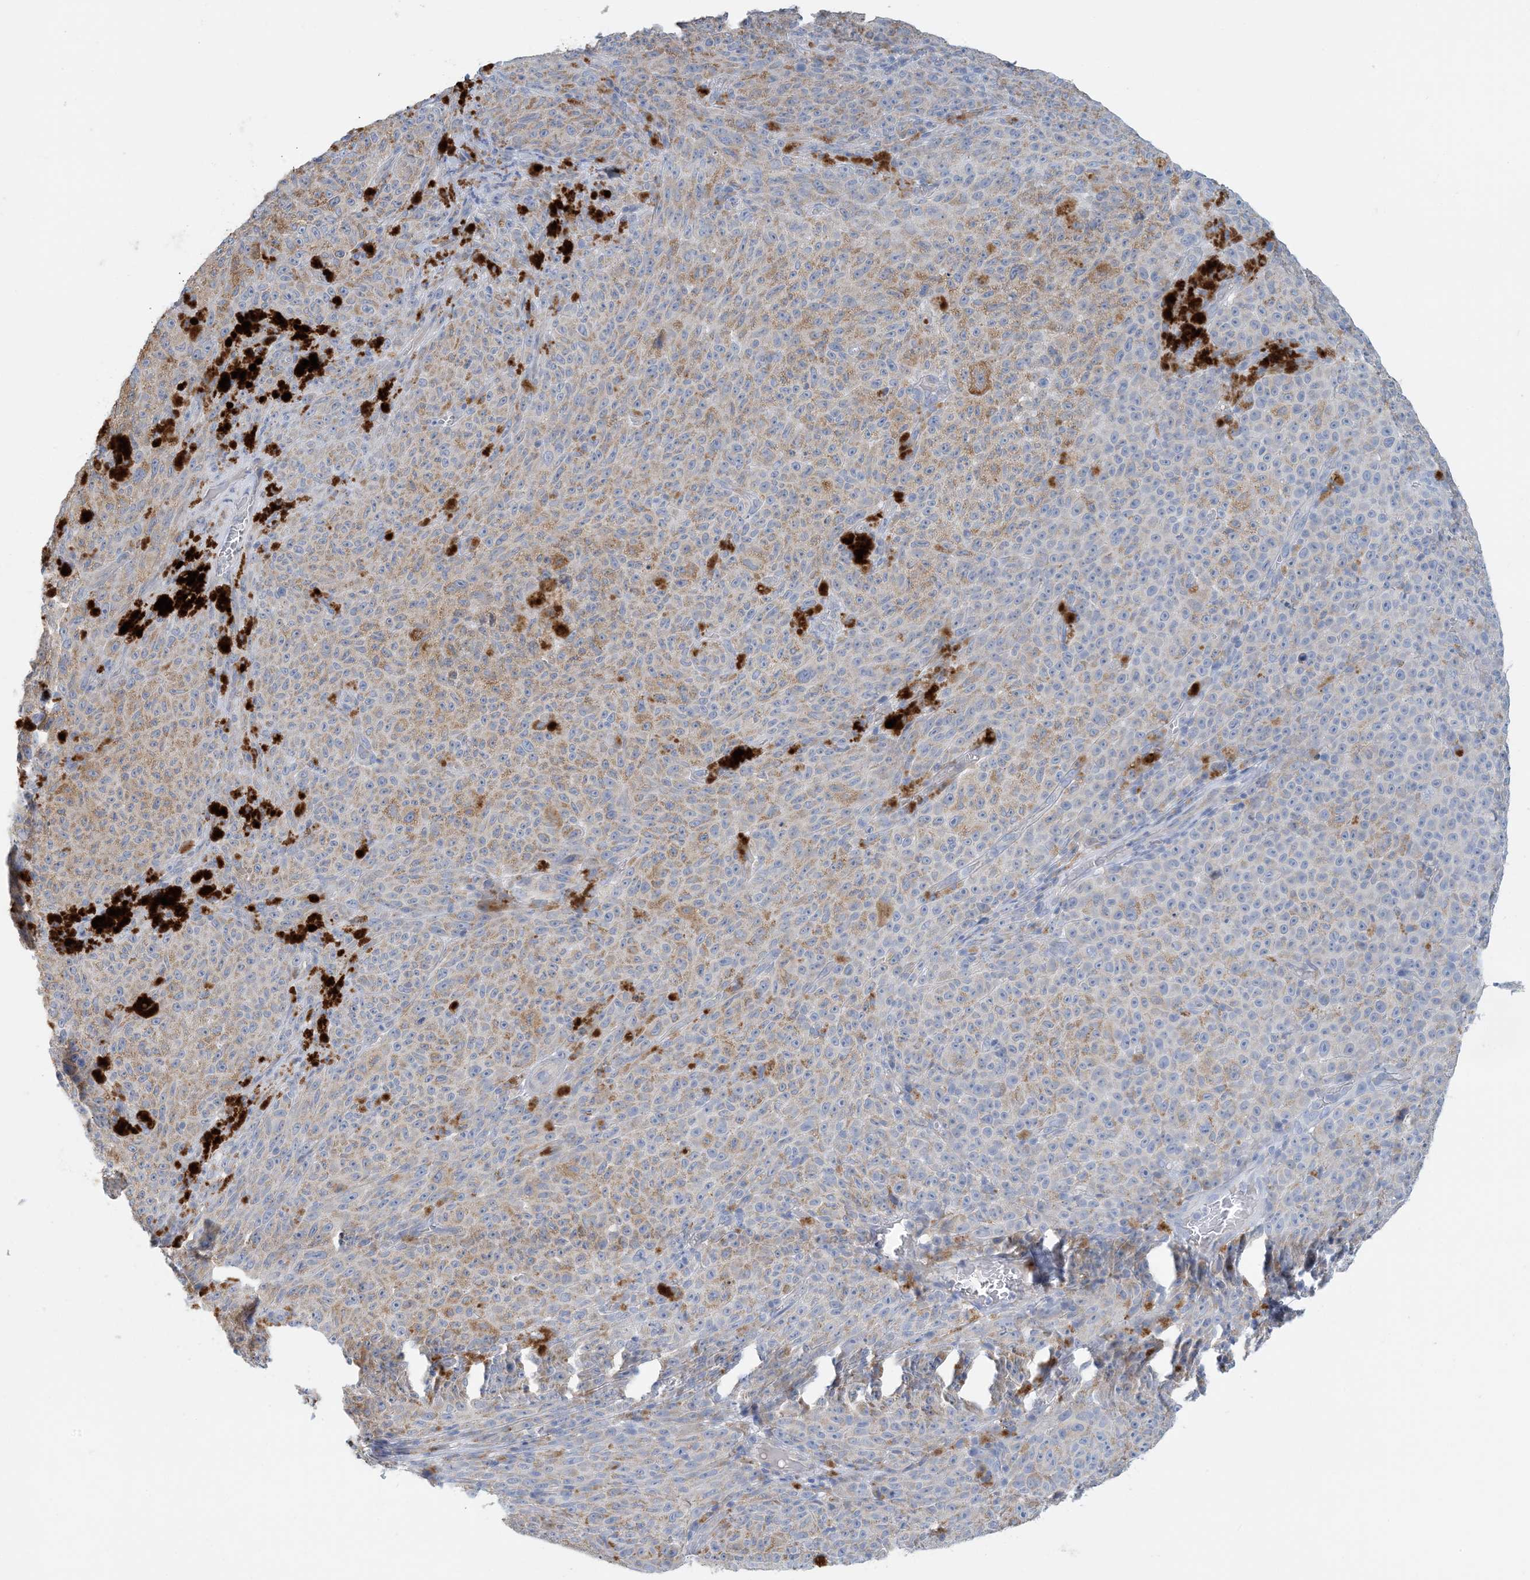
{"staining": {"intensity": "weak", "quantity": "25%-75%", "location": "cytoplasmic/membranous"}, "tissue": "melanoma", "cell_type": "Tumor cells", "image_type": "cancer", "snomed": [{"axis": "morphology", "description": "Malignant melanoma, NOS"}, {"axis": "topography", "description": "Skin"}], "caption": "Immunohistochemical staining of human melanoma exhibits weak cytoplasmic/membranous protein staining in approximately 25%-75% of tumor cells. (DAB IHC, brown staining for protein, blue staining for nuclei).", "gene": "ZCCHC18", "patient": {"sex": "female", "age": 82}}